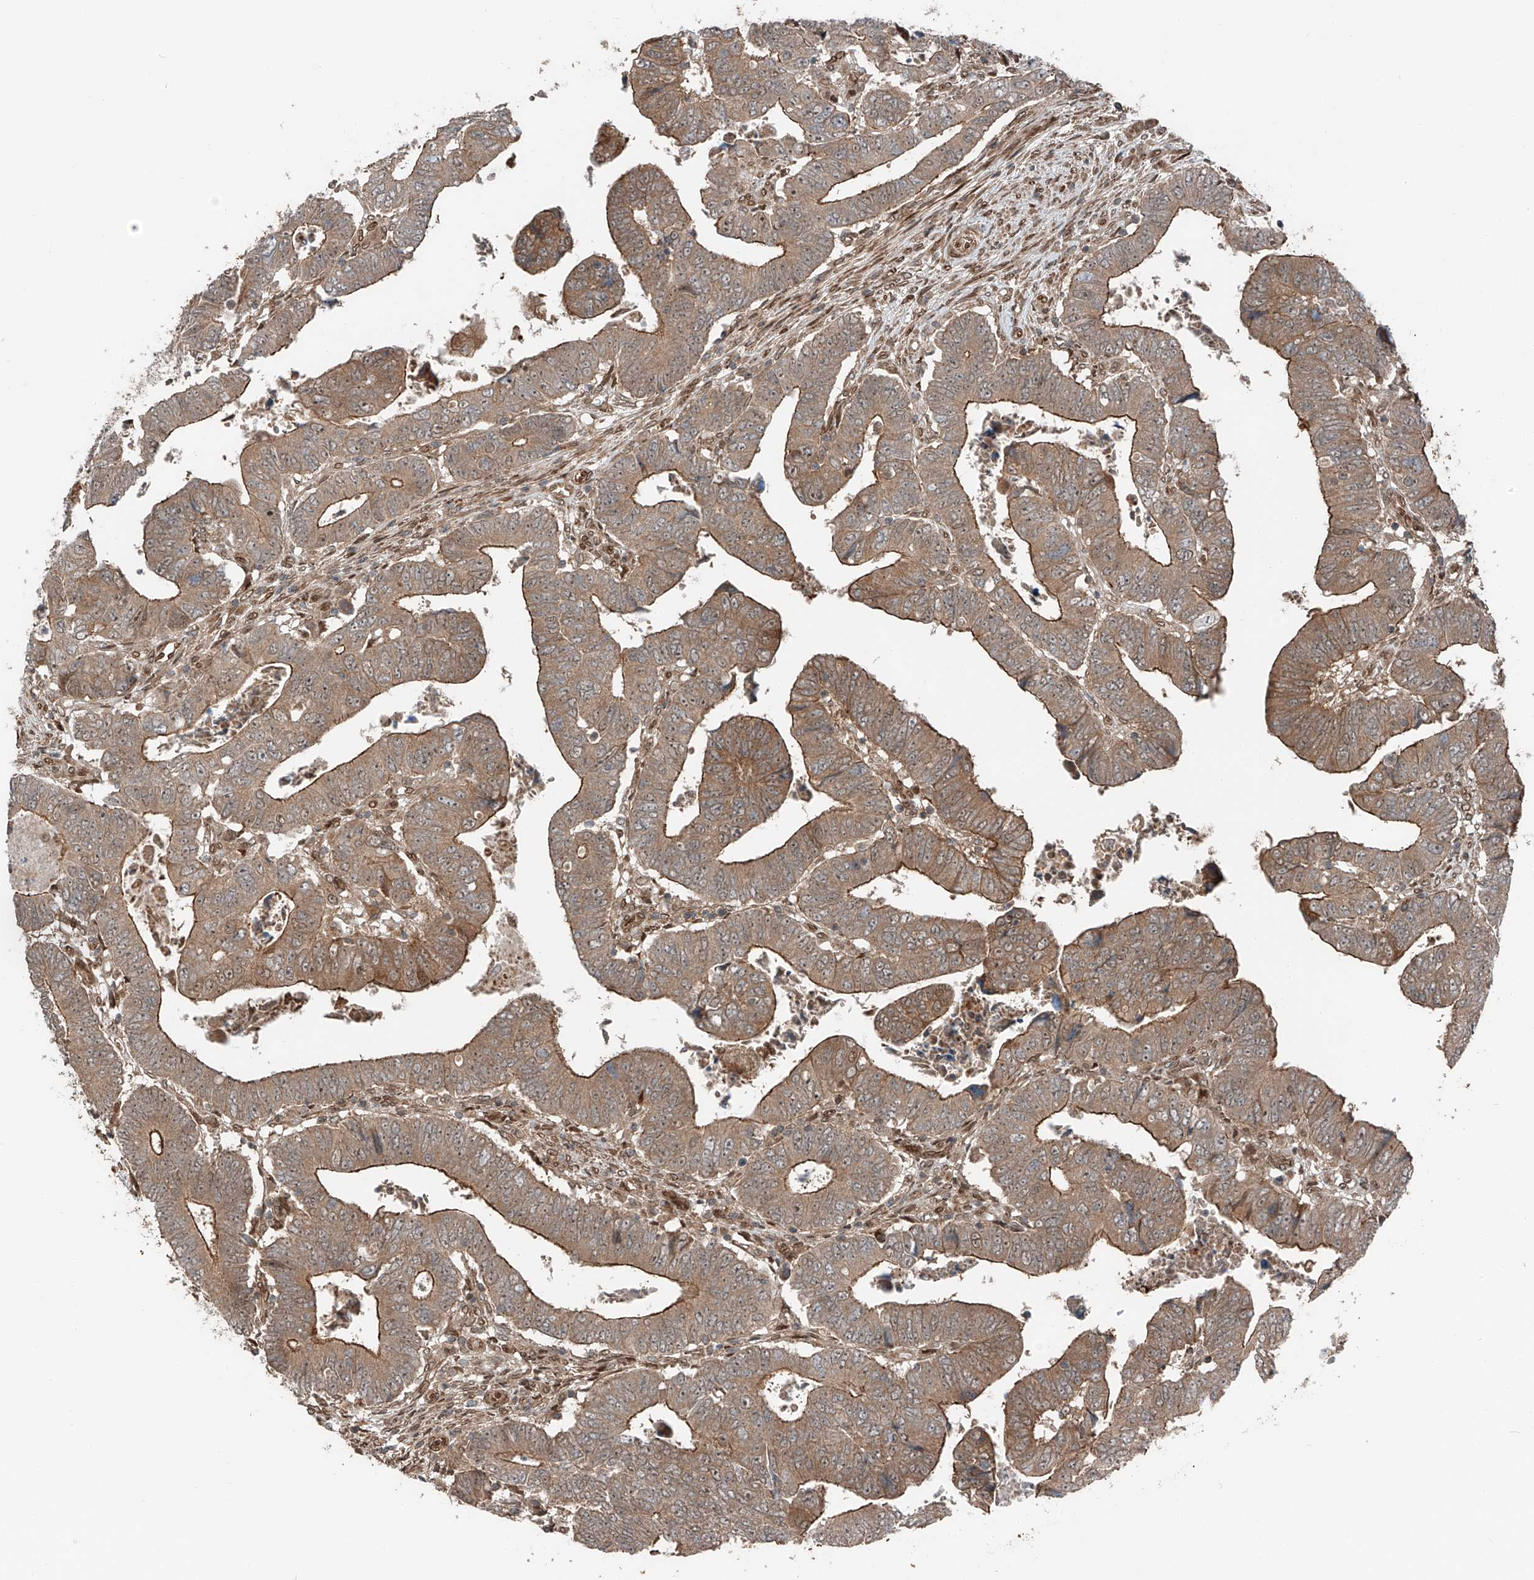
{"staining": {"intensity": "moderate", "quantity": ">75%", "location": "cytoplasmic/membranous"}, "tissue": "colorectal cancer", "cell_type": "Tumor cells", "image_type": "cancer", "snomed": [{"axis": "morphology", "description": "Normal tissue, NOS"}, {"axis": "morphology", "description": "Adenocarcinoma, NOS"}, {"axis": "topography", "description": "Rectum"}], "caption": "Immunohistochemistry of colorectal cancer exhibits medium levels of moderate cytoplasmic/membranous positivity in approximately >75% of tumor cells.", "gene": "CEP162", "patient": {"sex": "female", "age": 65}}